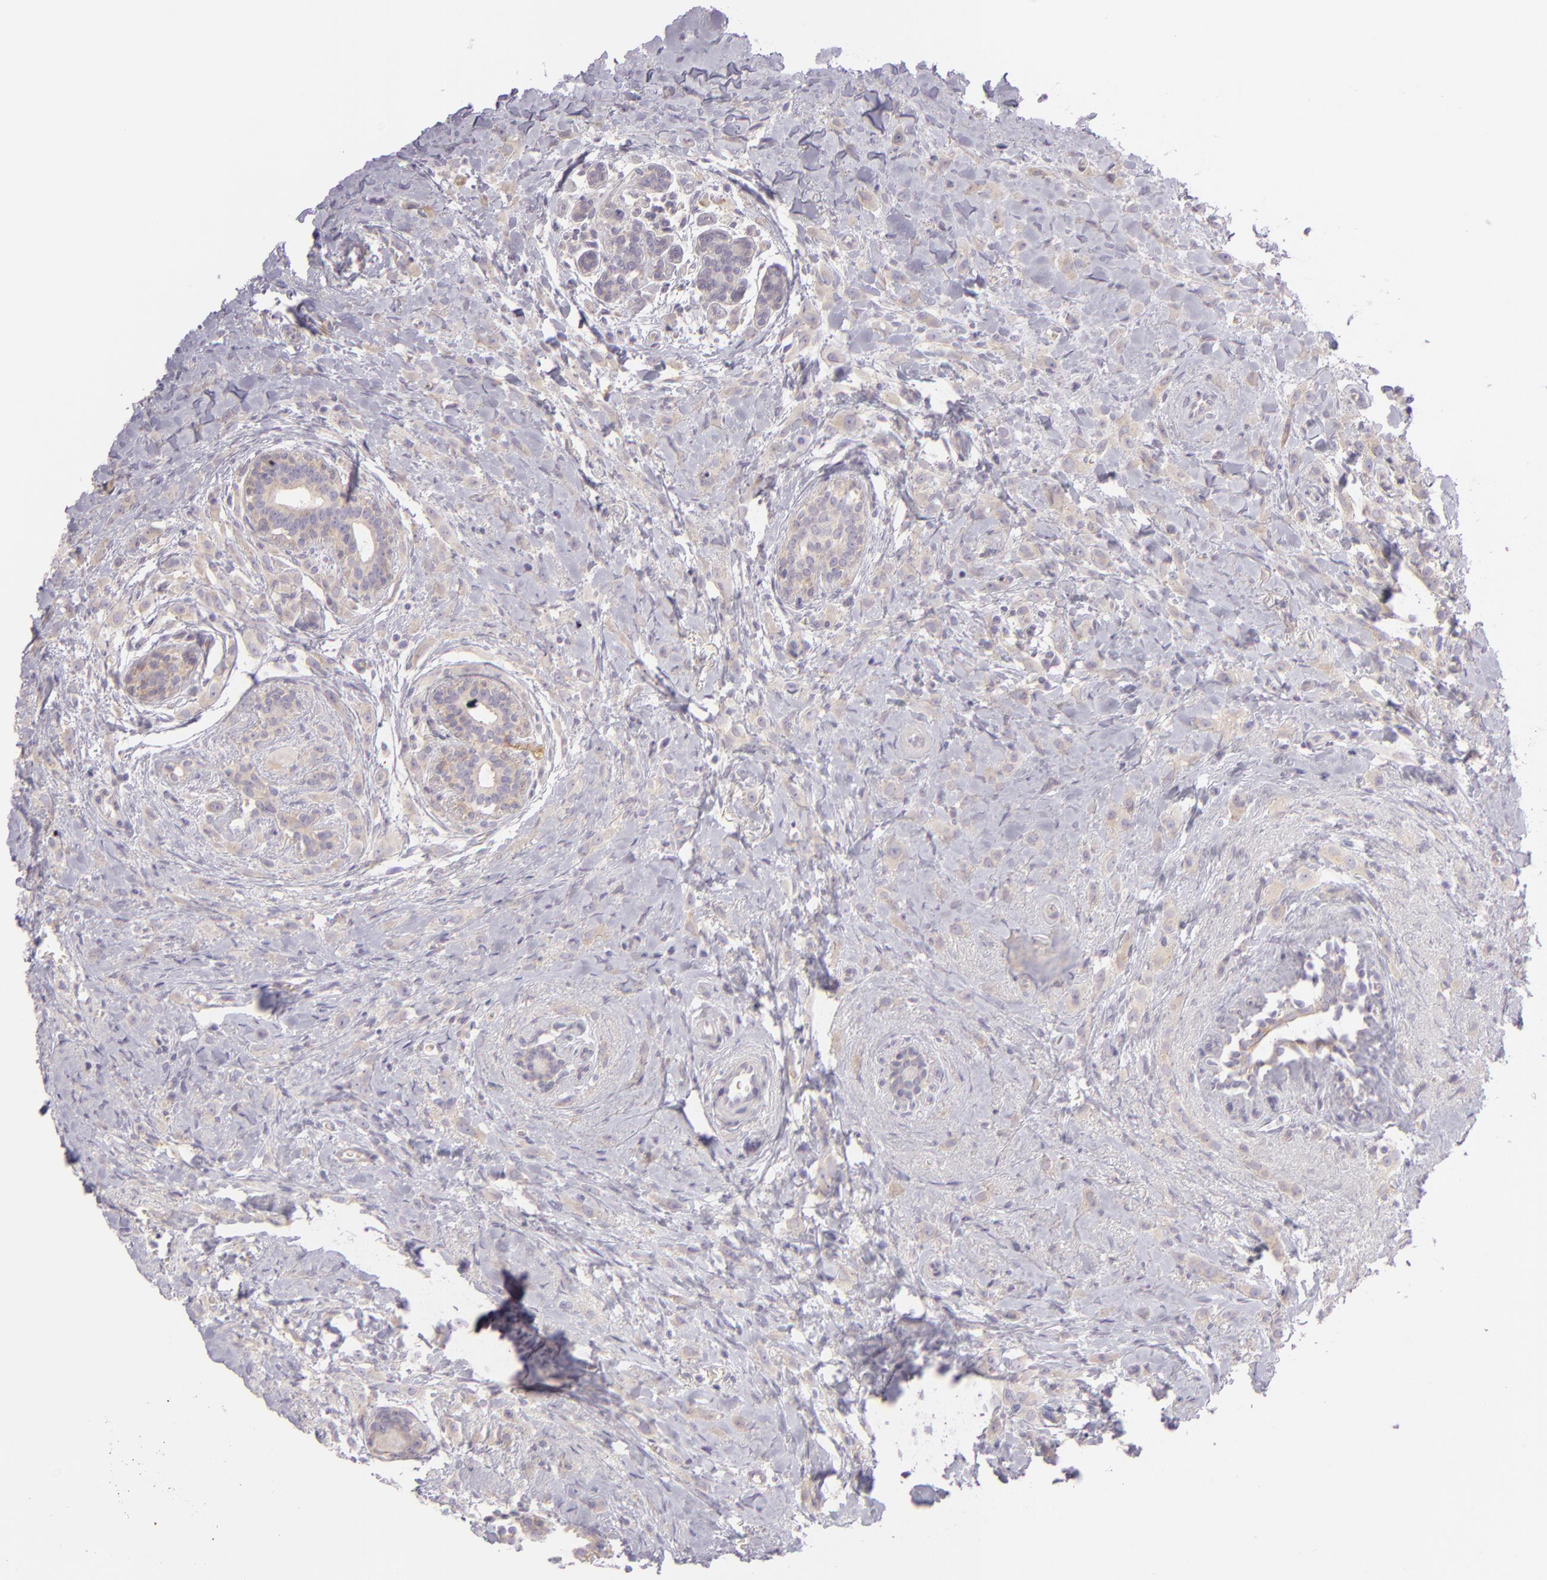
{"staining": {"intensity": "weak", "quantity": ">75%", "location": "cytoplasmic/membranous"}, "tissue": "breast cancer", "cell_type": "Tumor cells", "image_type": "cancer", "snomed": [{"axis": "morphology", "description": "Lobular carcinoma"}, {"axis": "topography", "description": "Breast"}], "caption": "Protein expression analysis of human breast cancer reveals weak cytoplasmic/membranous staining in about >75% of tumor cells.", "gene": "ZC3H7B", "patient": {"sex": "female", "age": 57}}